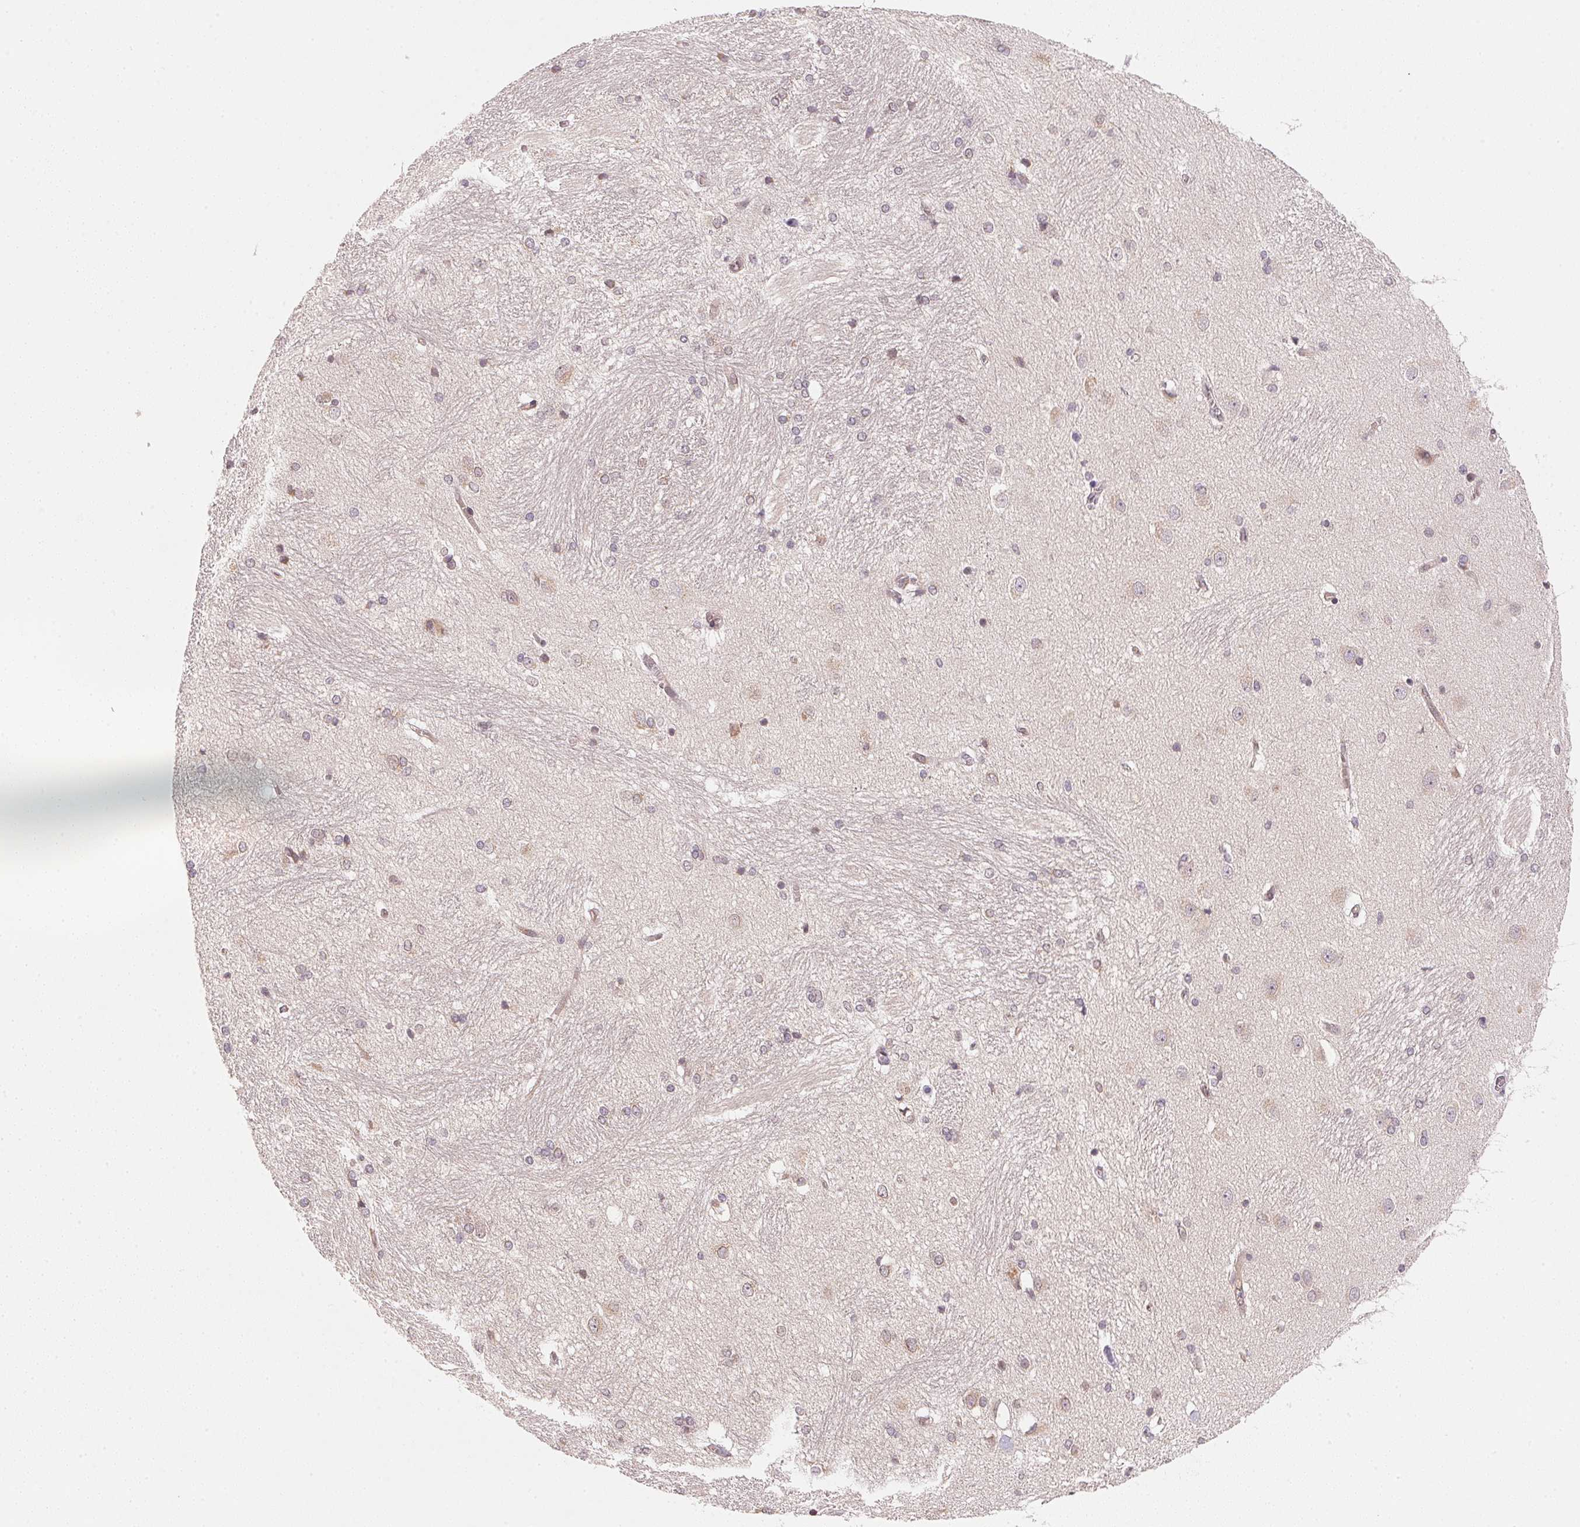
{"staining": {"intensity": "weak", "quantity": "<25%", "location": "cytoplasmic/membranous"}, "tissue": "hippocampus", "cell_type": "Glial cells", "image_type": "normal", "snomed": [{"axis": "morphology", "description": "Normal tissue, NOS"}, {"axis": "topography", "description": "Cerebral cortex"}, {"axis": "topography", "description": "Hippocampus"}], "caption": "An image of hippocampus stained for a protein exhibits no brown staining in glial cells.", "gene": "EI24", "patient": {"sex": "female", "age": 19}}